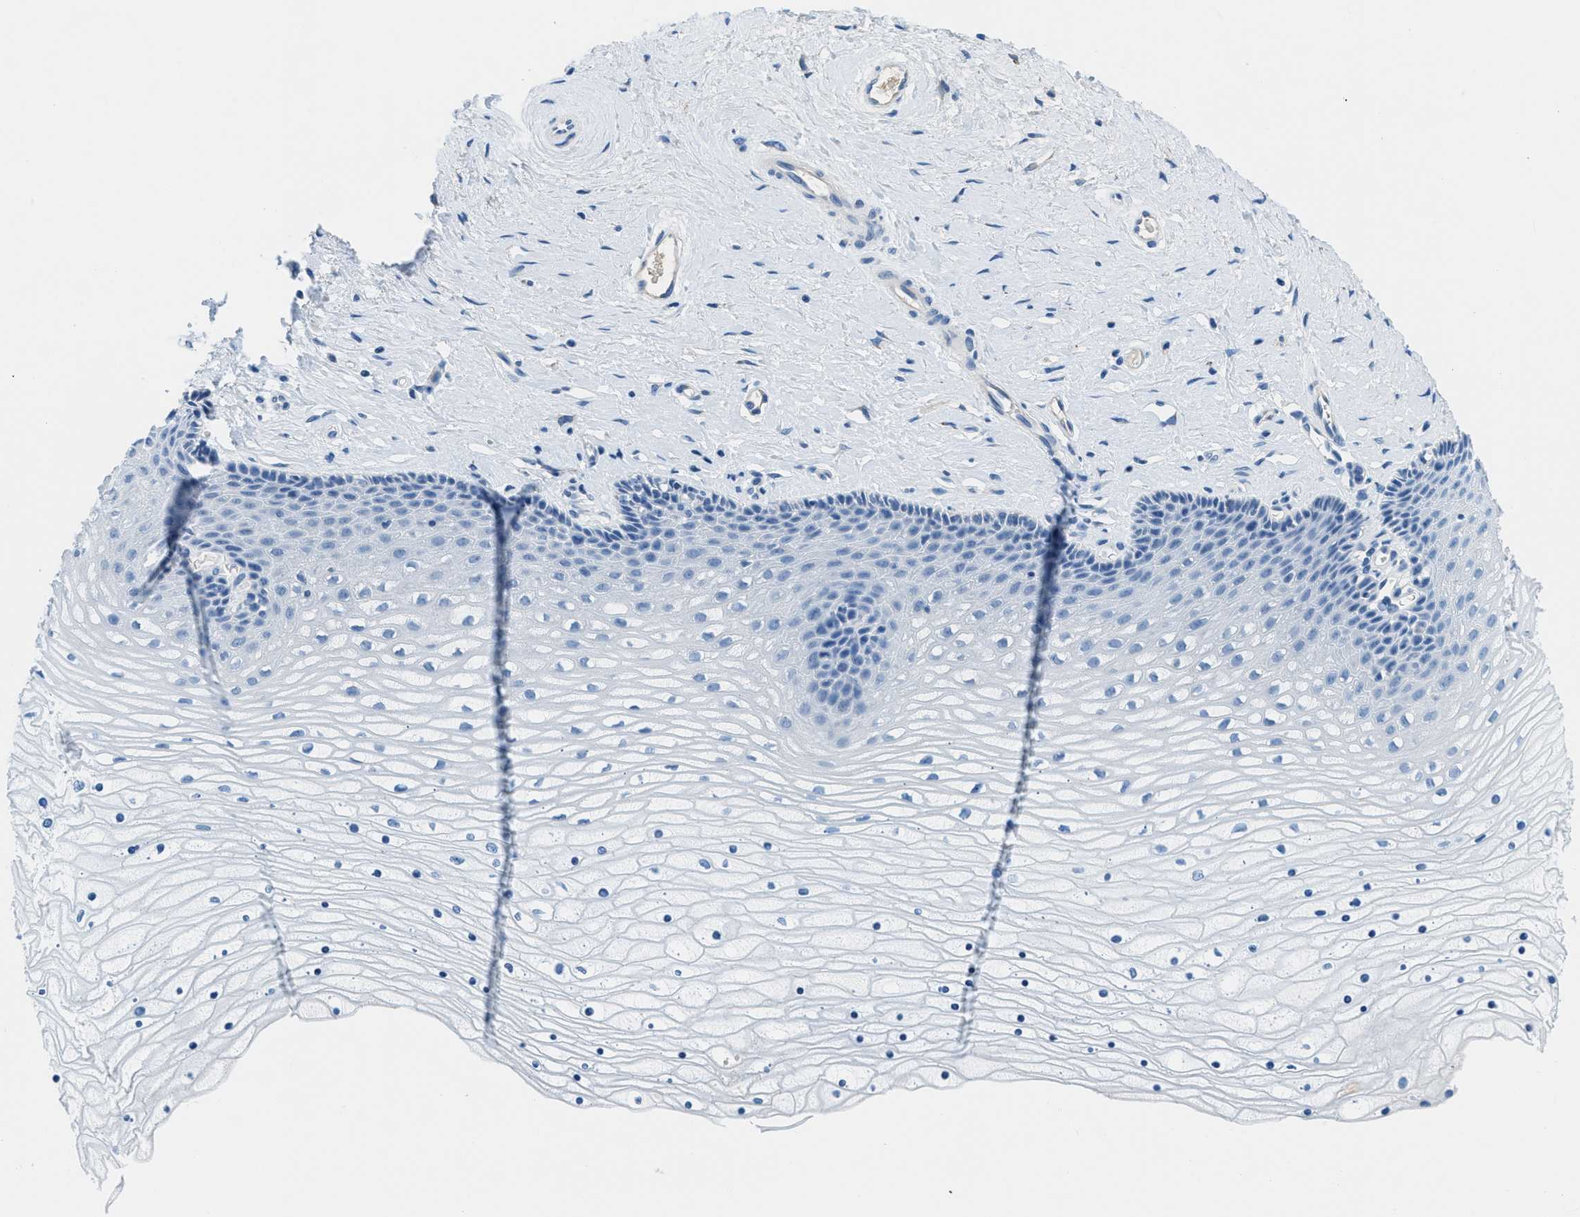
{"staining": {"intensity": "negative", "quantity": "none", "location": "none"}, "tissue": "cervix", "cell_type": "Glandular cells", "image_type": "normal", "snomed": [{"axis": "morphology", "description": "Normal tissue, NOS"}, {"axis": "topography", "description": "Cervix"}], "caption": "Micrograph shows no significant protein staining in glandular cells of benign cervix. (IHC, brightfield microscopy, high magnification).", "gene": "MGARP", "patient": {"sex": "female", "age": 39}}